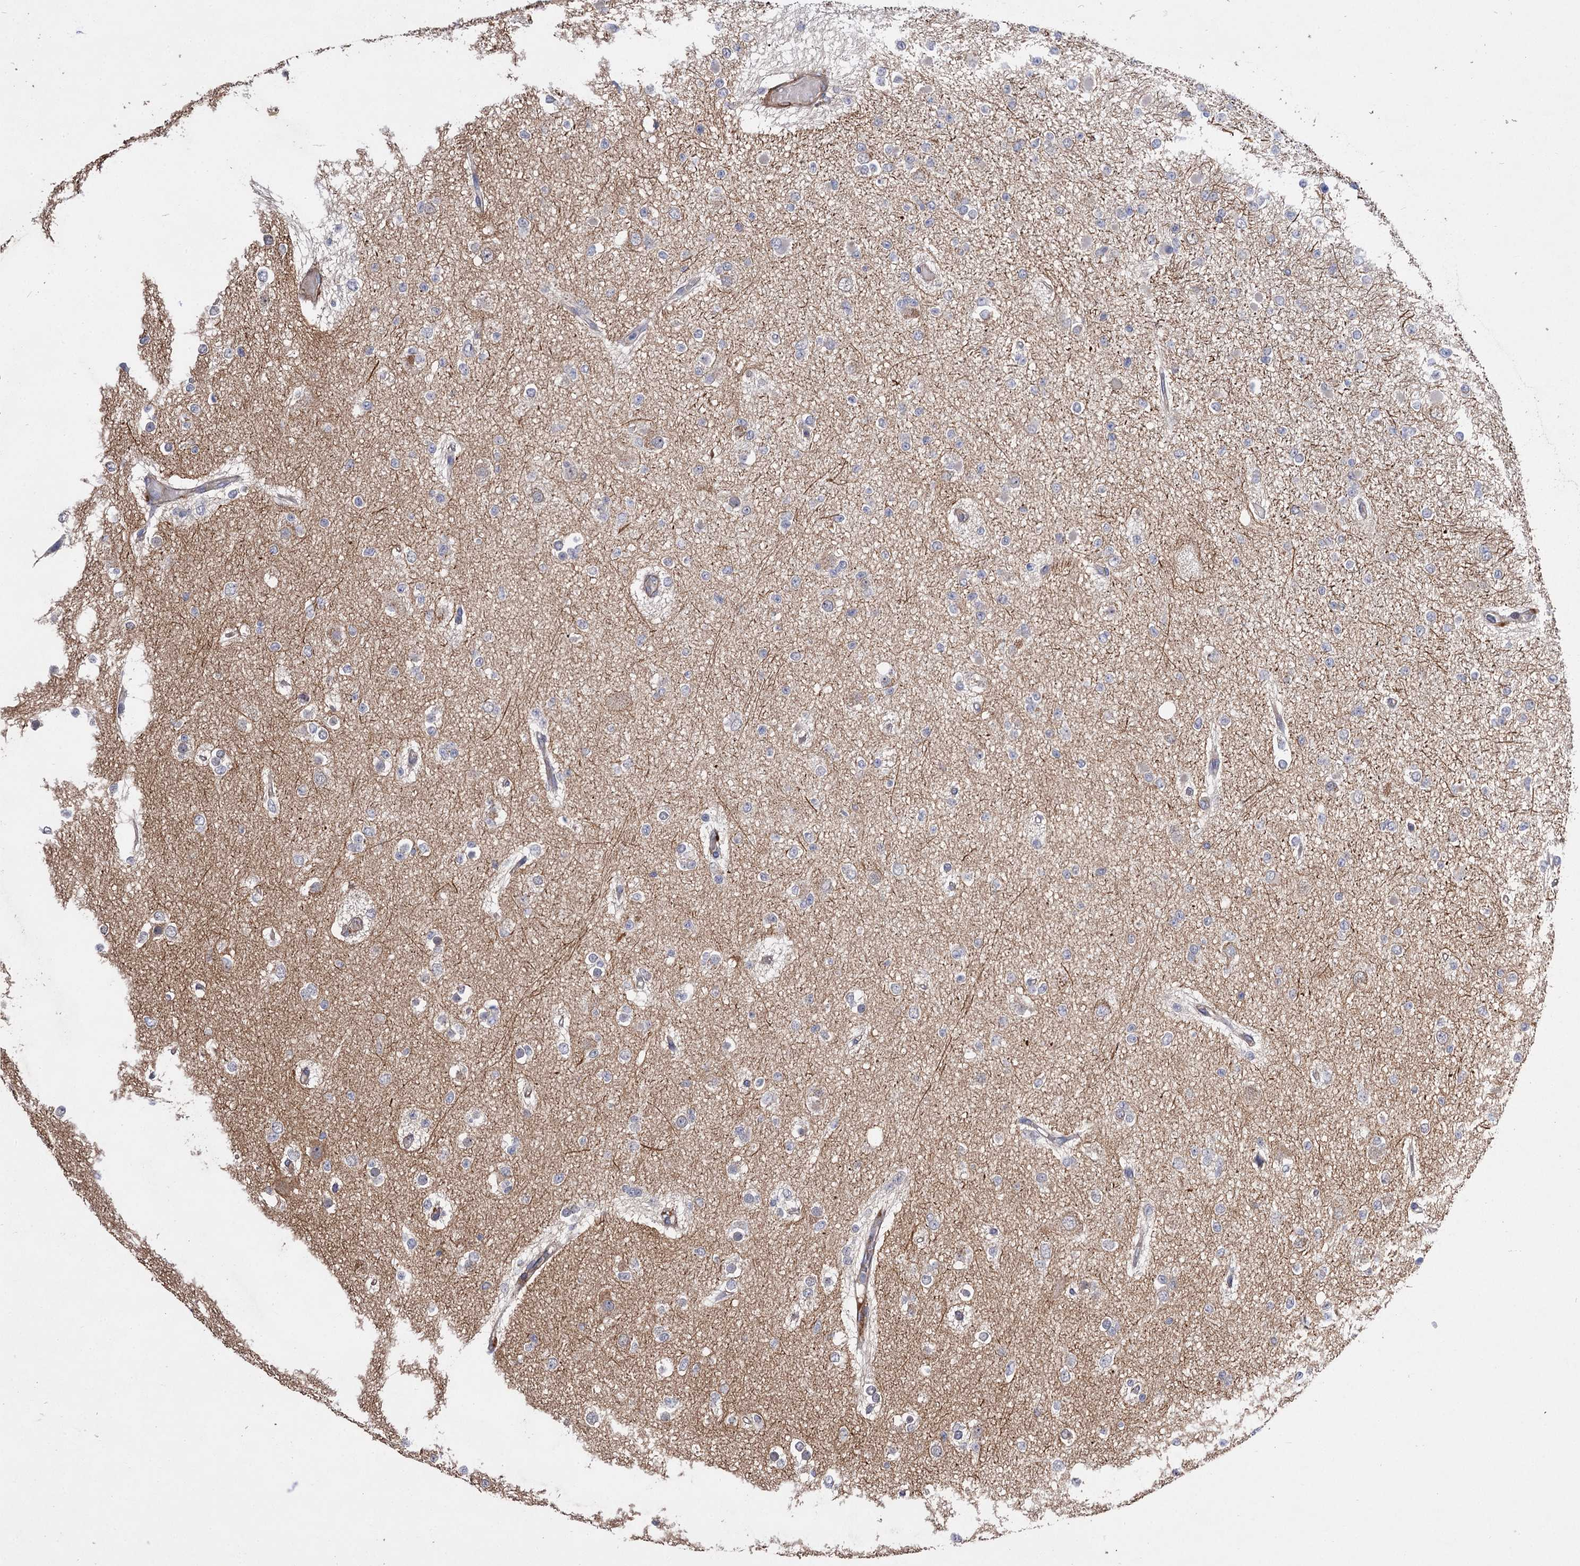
{"staining": {"intensity": "negative", "quantity": "none", "location": "none"}, "tissue": "glioma", "cell_type": "Tumor cells", "image_type": "cancer", "snomed": [{"axis": "morphology", "description": "Glioma, malignant, Low grade"}, {"axis": "topography", "description": "Brain"}], "caption": "DAB immunohistochemical staining of human malignant glioma (low-grade) displays no significant staining in tumor cells. (DAB (3,3'-diaminobenzidine) immunohistochemistry (IHC), high magnification).", "gene": "FBXW8", "patient": {"sex": "female", "age": 22}}